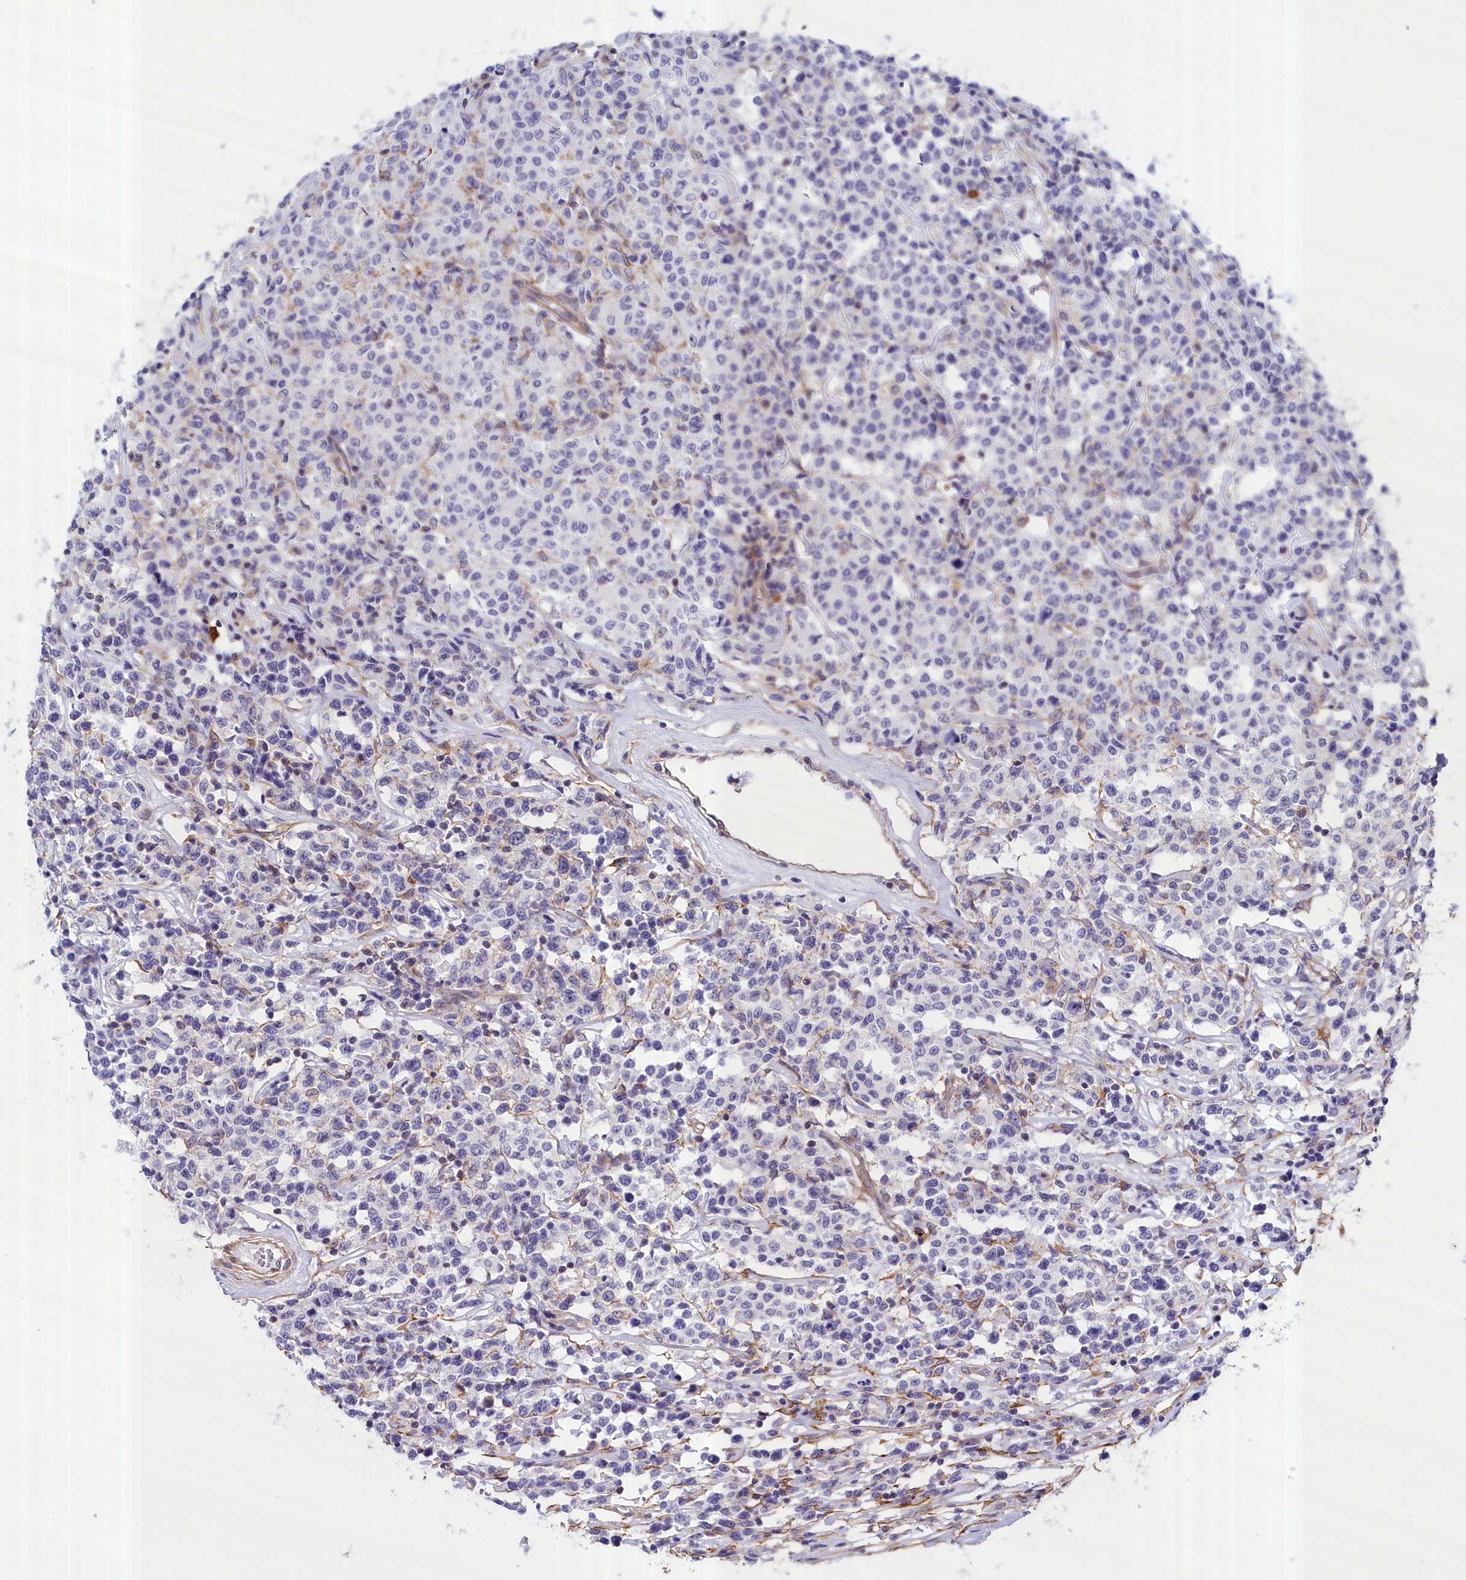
{"staining": {"intensity": "negative", "quantity": "none", "location": "none"}, "tissue": "lymphoma", "cell_type": "Tumor cells", "image_type": "cancer", "snomed": [{"axis": "morphology", "description": "Malignant lymphoma, non-Hodgkin's type, Low grade"}, {"axis": "topography", "description": "Small intestine"}], "caption": "Immunohistochemistry (IHC) of human low-grade malignant lymphoma, non-Hodgkin's type reveals no expression in tumor cells.", "gene": "ABCC12", "patient": {"sex": "female", "age": 59}}